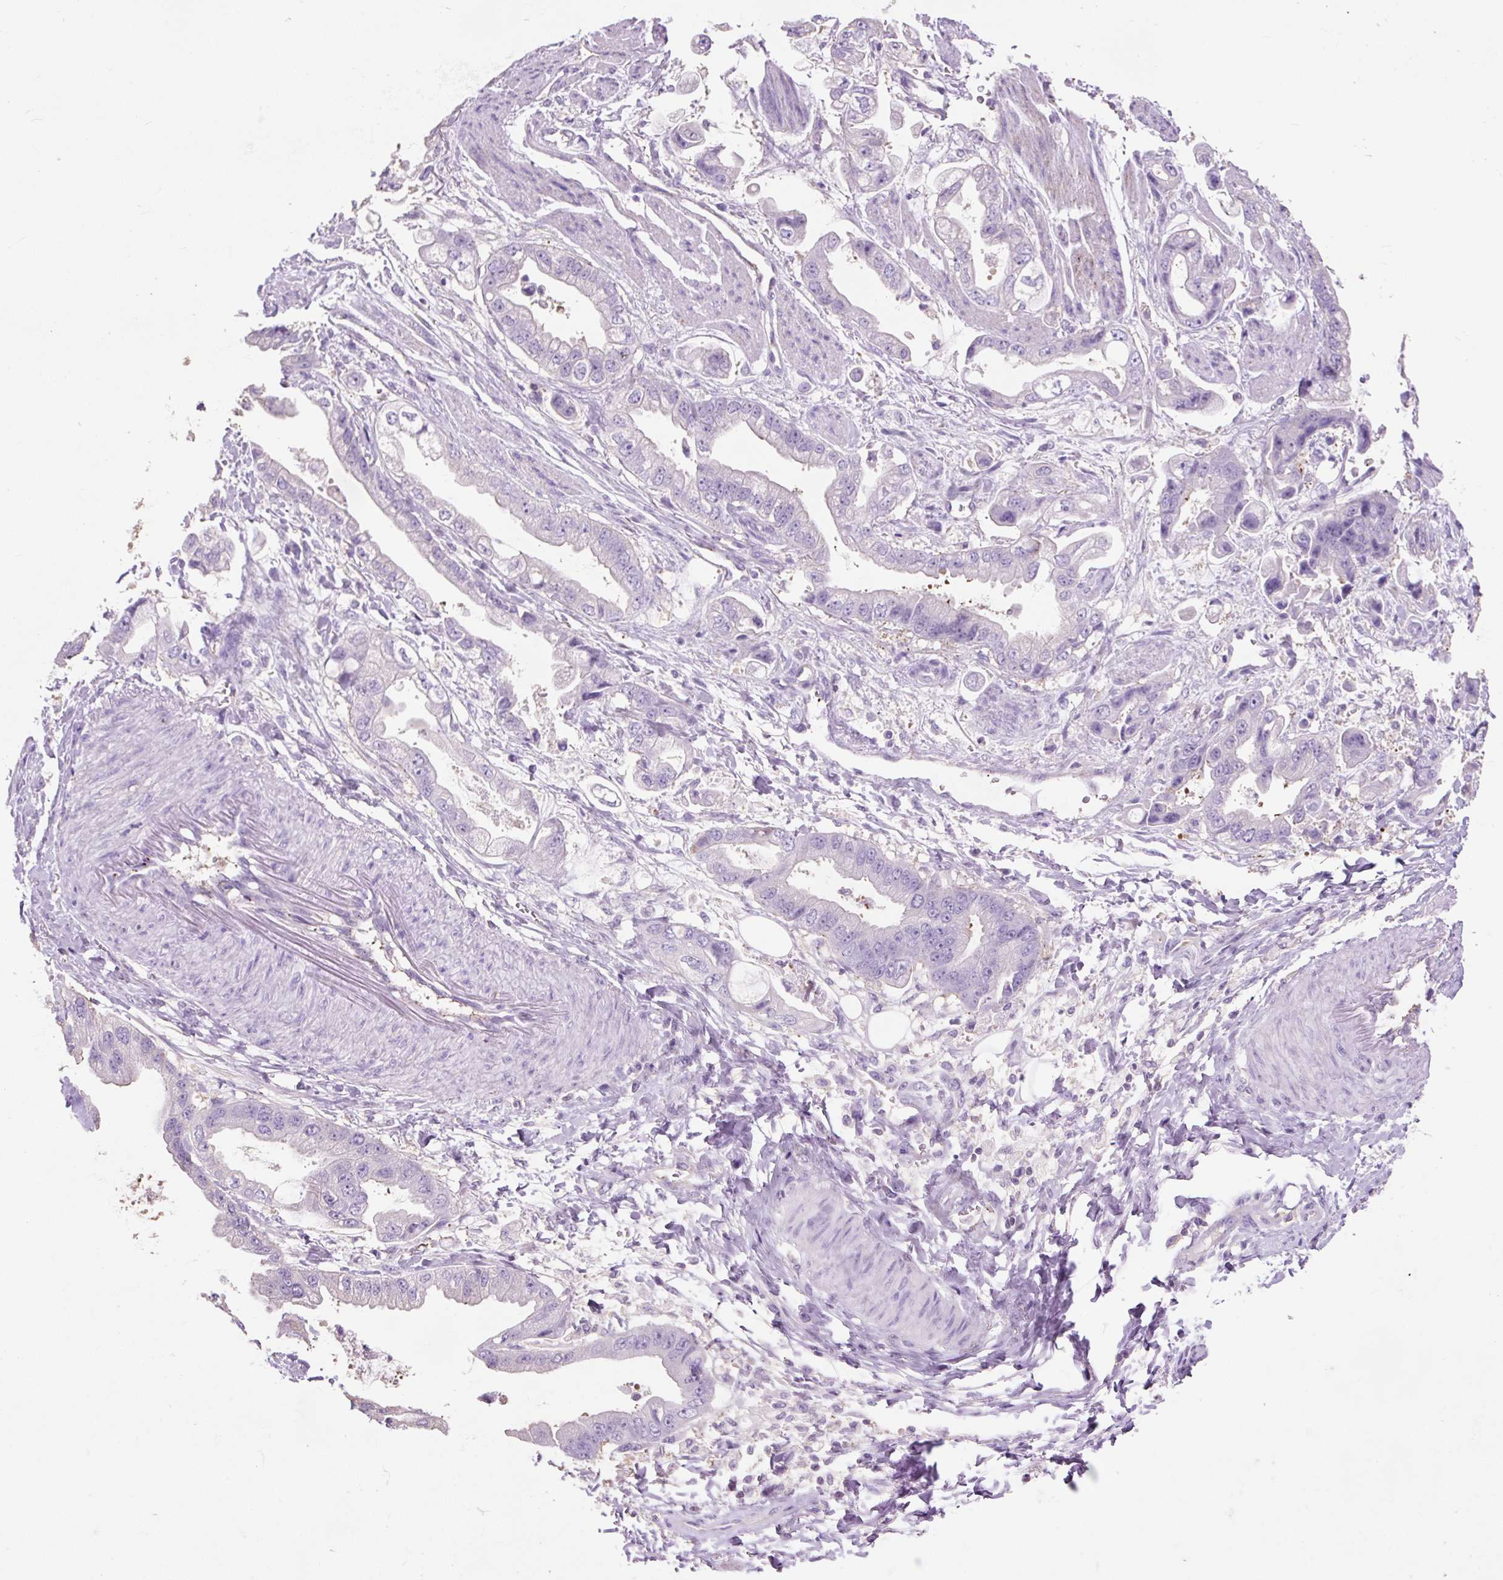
{"staining": {"intensity": "negative", "quantity": "none", "location": "none"}, "tissue": "stomach cancer", "cell_type": "Tumor cells", "image_type": "cancer", "snomed": [{"axis": "morphology", "description": "Adenocarcinoma, NOS"}, {"axis": "topography", "description": "Stomach"}], "caption": "This photomicrograph is of stomach adenocarcinoma stained with IHC to label a protein in brown with the nuclei are counter-stained blue. There is no positivity in tumor cells. Brightfield microscopy of IHC stained with DAB (3,3'-diaminobenzidine) (brown) and hematoxylin (blue), captured at high magnification.", "gene": "OR10A7", "patient": {"sex": "male", "age": 62}}